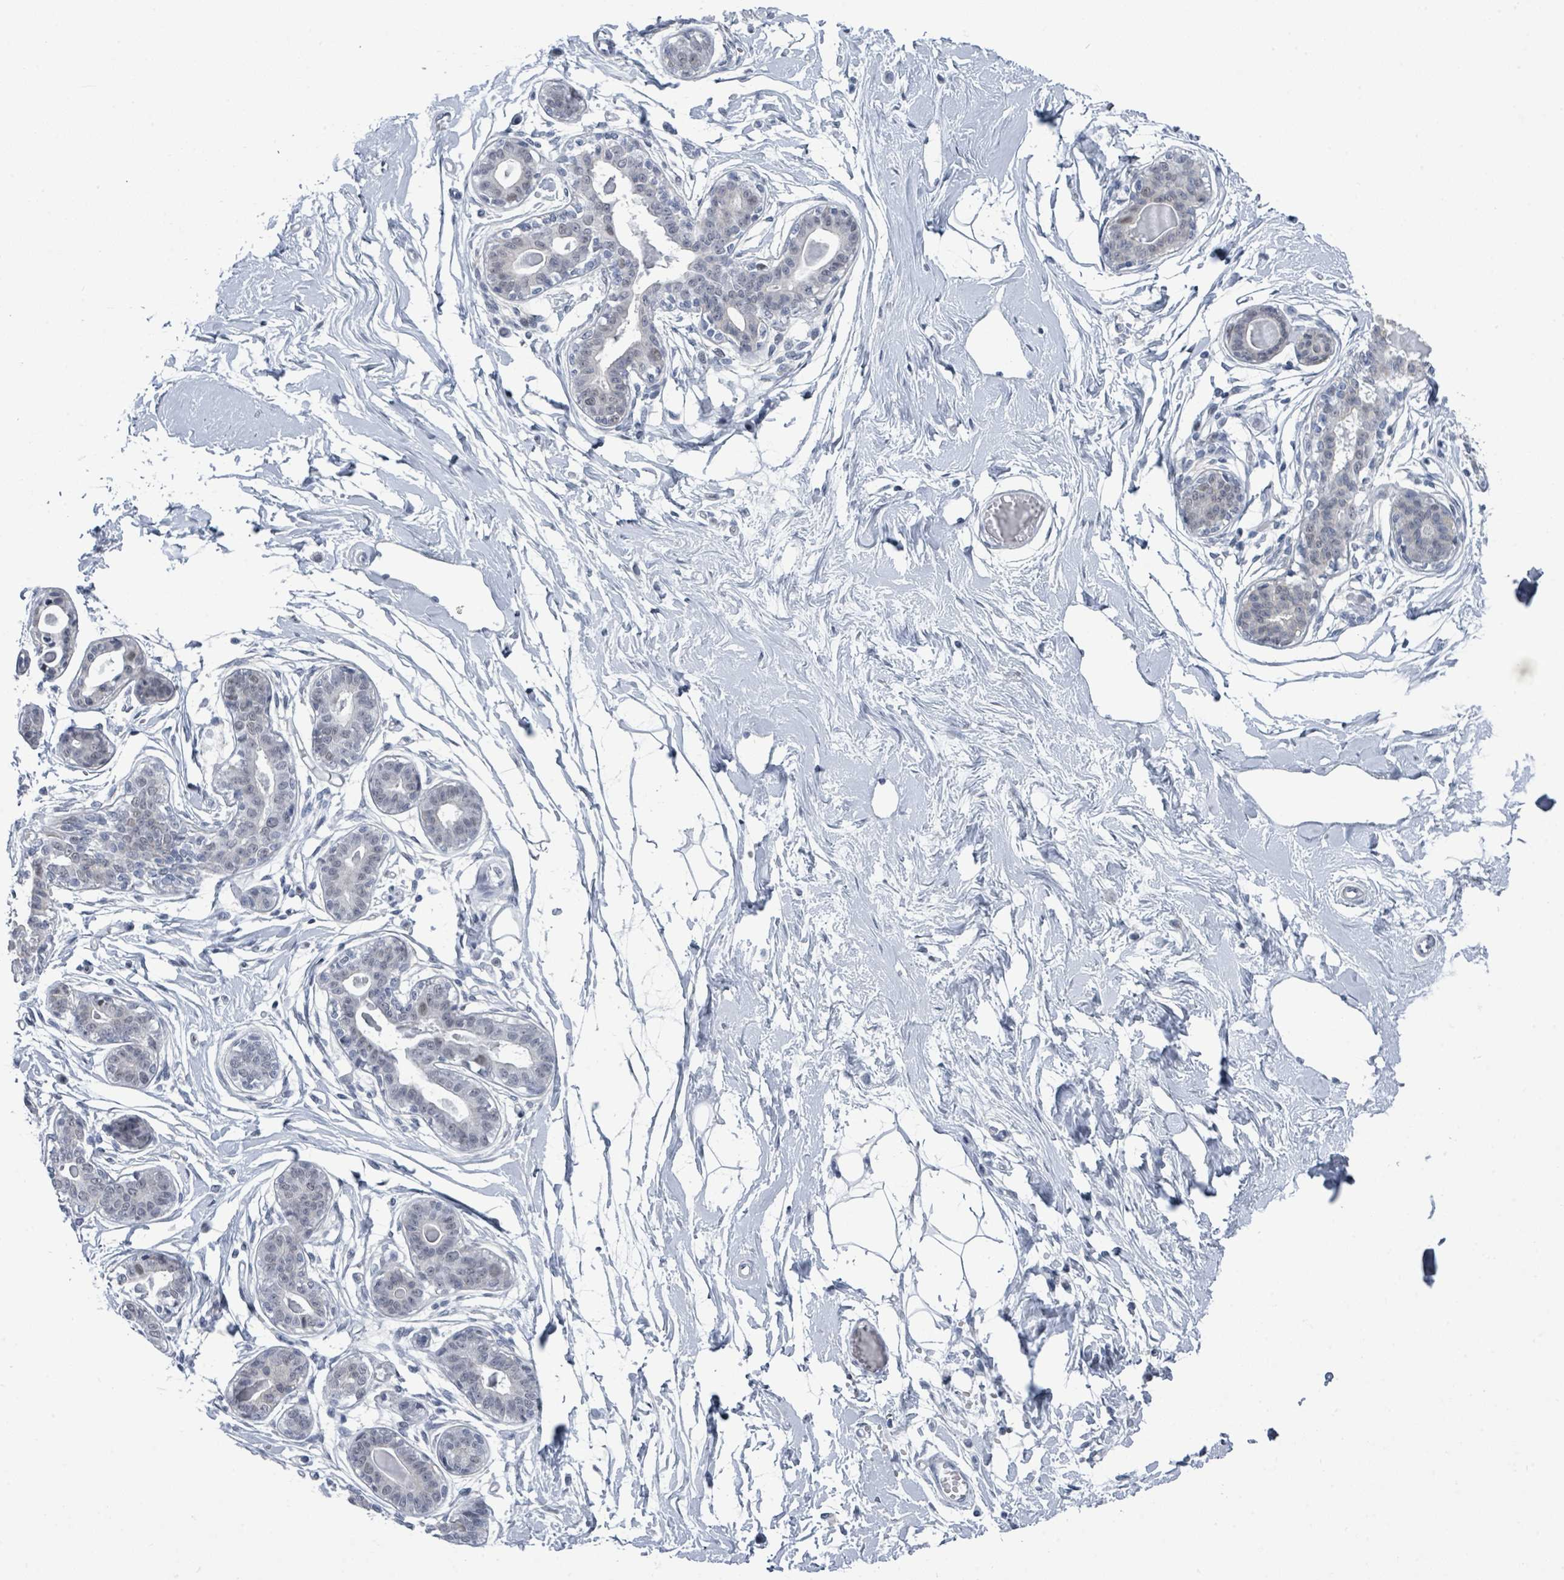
{"staining": {"intensity": "negative", "quantity": "none", "location": "none"}, "tissue": "breast", "cell_type": "Adipocytes", "image_type": "normal", "snomed": [{"axis": "morphology", "description": "Normal tissue, NOS"}, {"axis": "topography", "description": "Breast"}], "caption": "Adipocytes are negative for protein expression in normal human breast. (DAB immunohistochemistry visualized using brightfield microscopy, high magnification).", "gene": "CT45A10", "patient": {"sex": "female", "age": 45}}